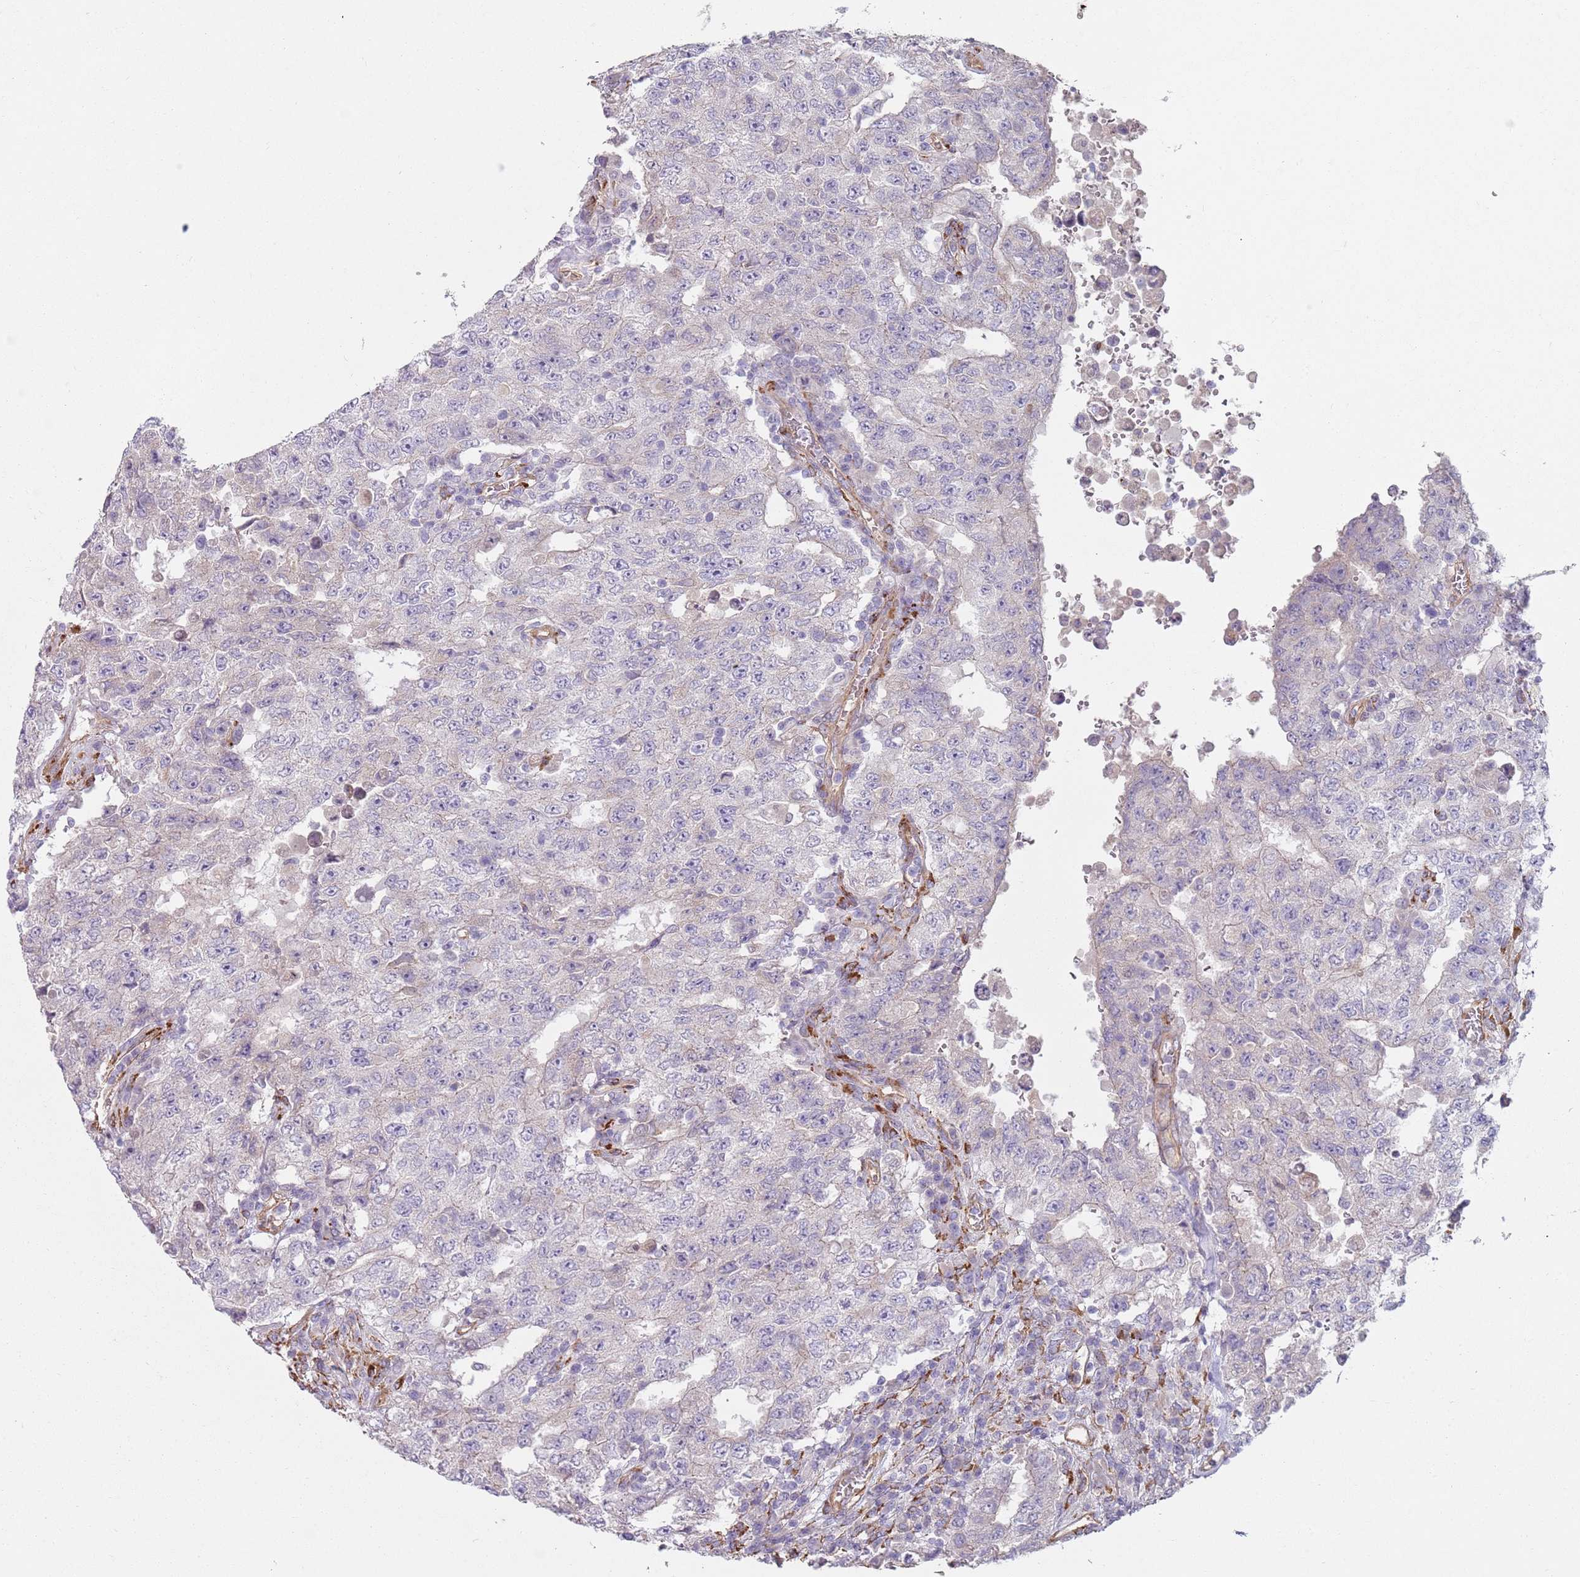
{"staining": {"intensity": "negative", "quantity": "none", "location": "none"}, "tissue": "testis cancer", "cell_type": "Tumor cells", "image_type": "cancer", "snomed": [{"axis": "morphology", "description": "Carcinoma, Embryonal, NOS"}, {"axis": "topography", "description": "Testis"}], "caption": "A high-resolution micrograph shows immunohistochemistry (IHC) staining of testis cancer (embryonal carcinoma), which displays no significant expression in tumor cells.", "gene": "PHLPP2", "patient": {"sex": "male", "age": 26}}